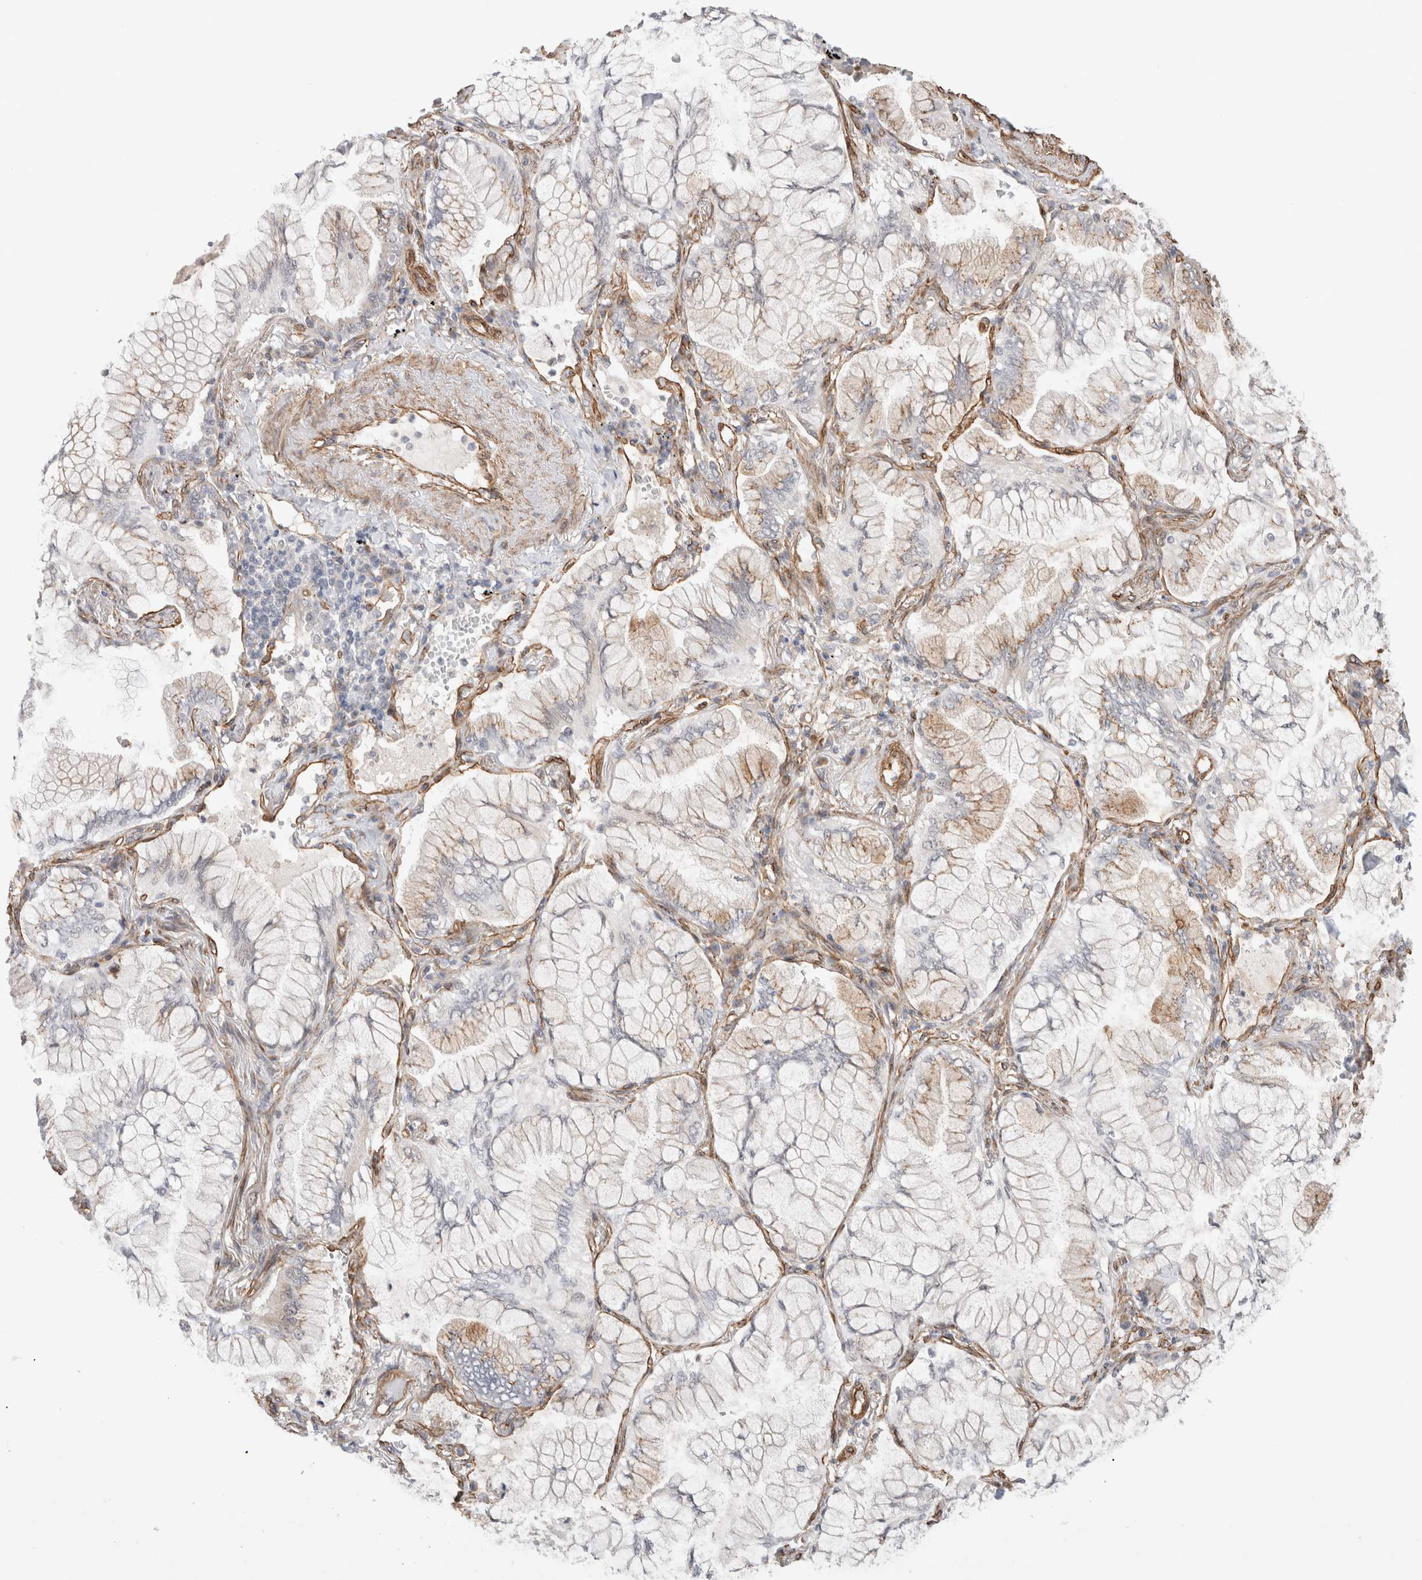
{"staining": {"intensity": "moderate", "quantity": "25%-75%", "location": "cytoplasmic/membranous"}, "tissue": "lung cancer", "cell_type": "Tumor cells", "image_type": "cancer", "snomed": [{"axis": "morphology", "description": "Adenocarcinoma, NOS"}, {"axis": "topography", "description": "Lung"}], "caption": "A medium amount of moderate cytoplasmic/membranous expression is present in about 25%-75% of tumor cells in lung cancer tissue. (DAB (3,3'-diaminobenzidine) IHC, brown staining for protein, blue staining for nuclei).", "gene": "CAAP1", "patient": {"sex": "female", "age": 70}}